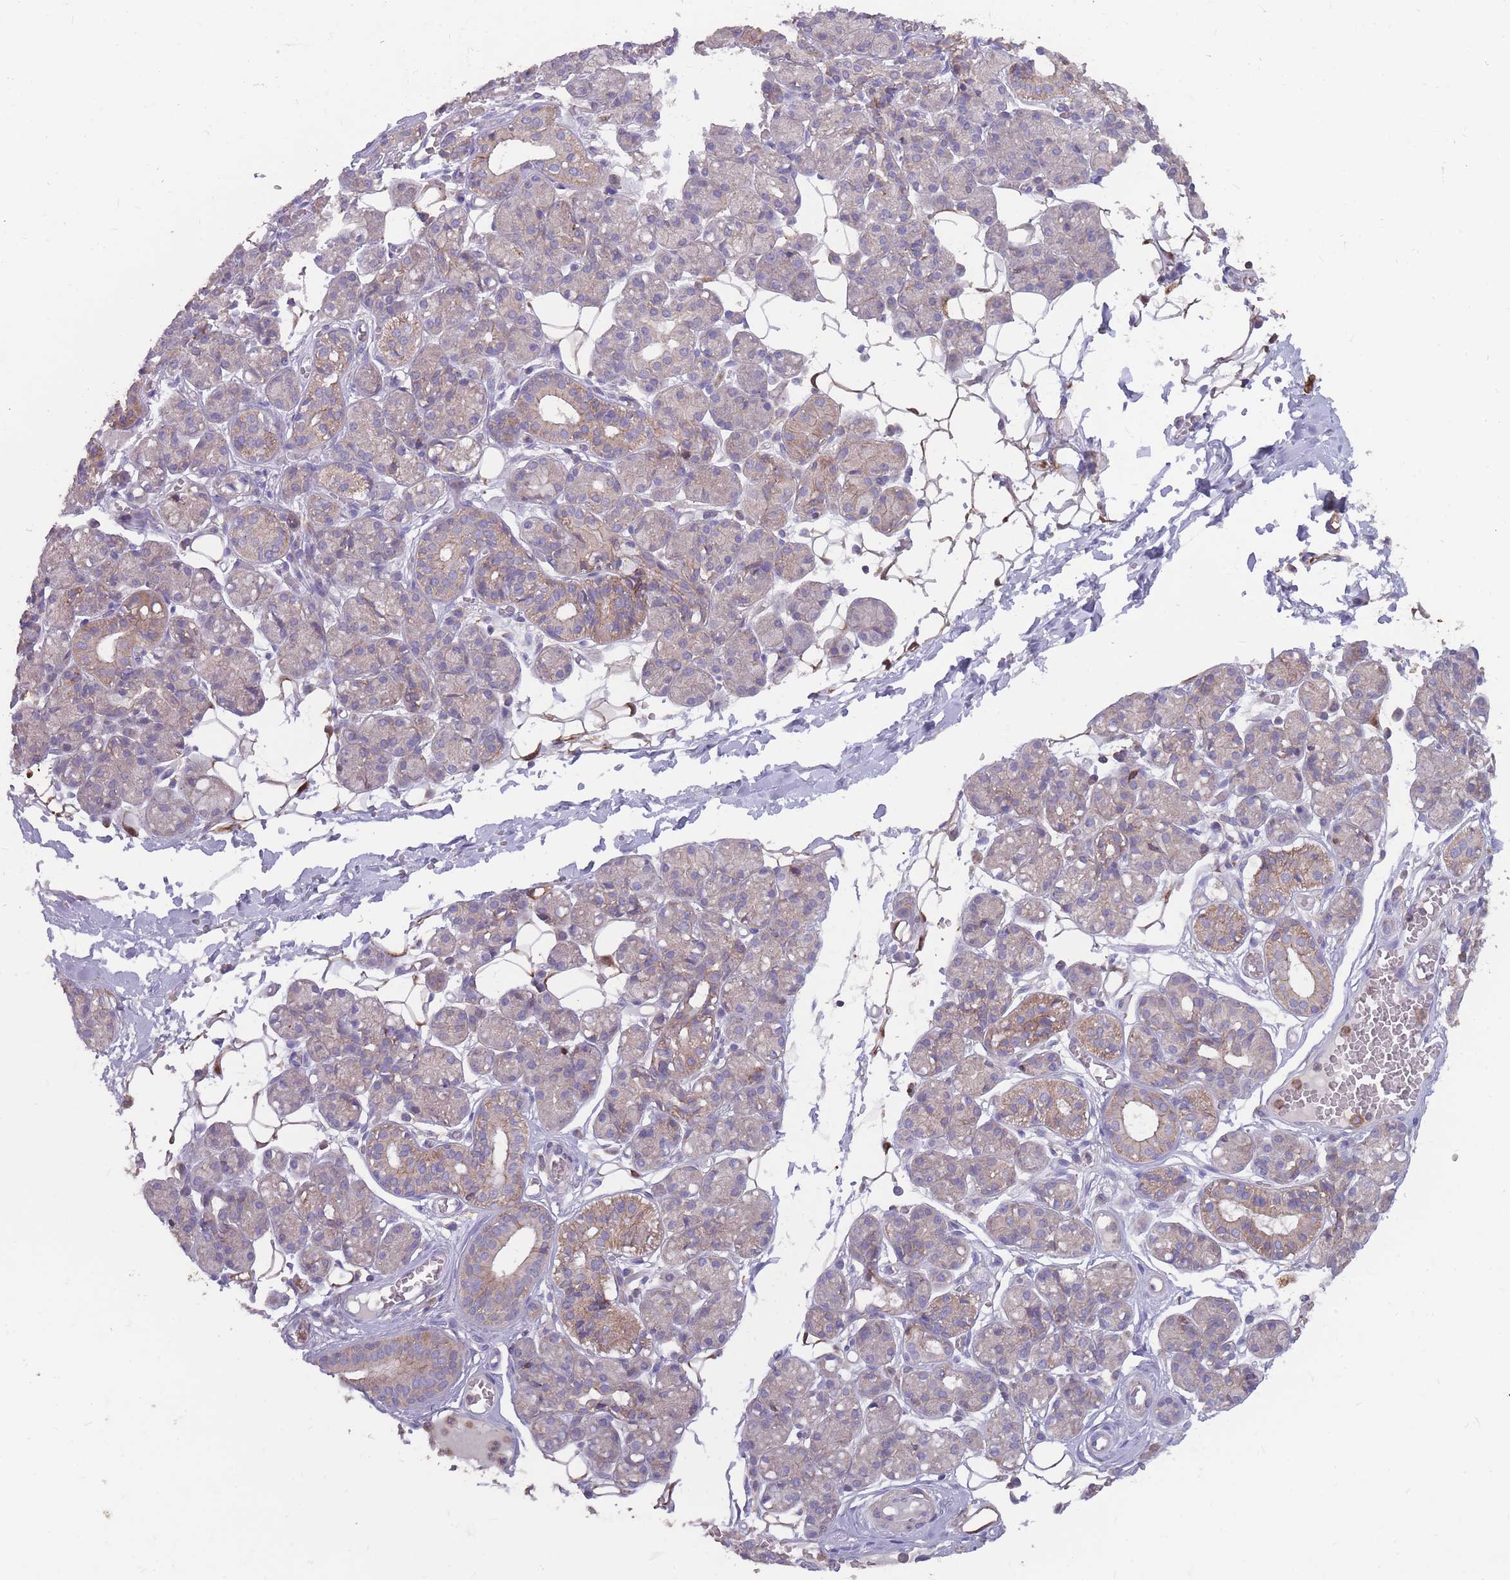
{"staining": {"intensity": "weak", "quantity": "<25%", "location": "cytoplasmic/membranous"}, "tissue": "salivary gland", "cell_type": "Glandular cells", "image_type": "normal", "snomed": [{"axis": "morphology", "description": "Normal tissue, NOS"}, {"axis": "topography", "description": "Salivary gland"}], "caption": "The micrograph displays no staining of glandular cells in unremarkable salivary gland.", "gene": "CD33", "patient": {"sex": "male", "age": 63}}